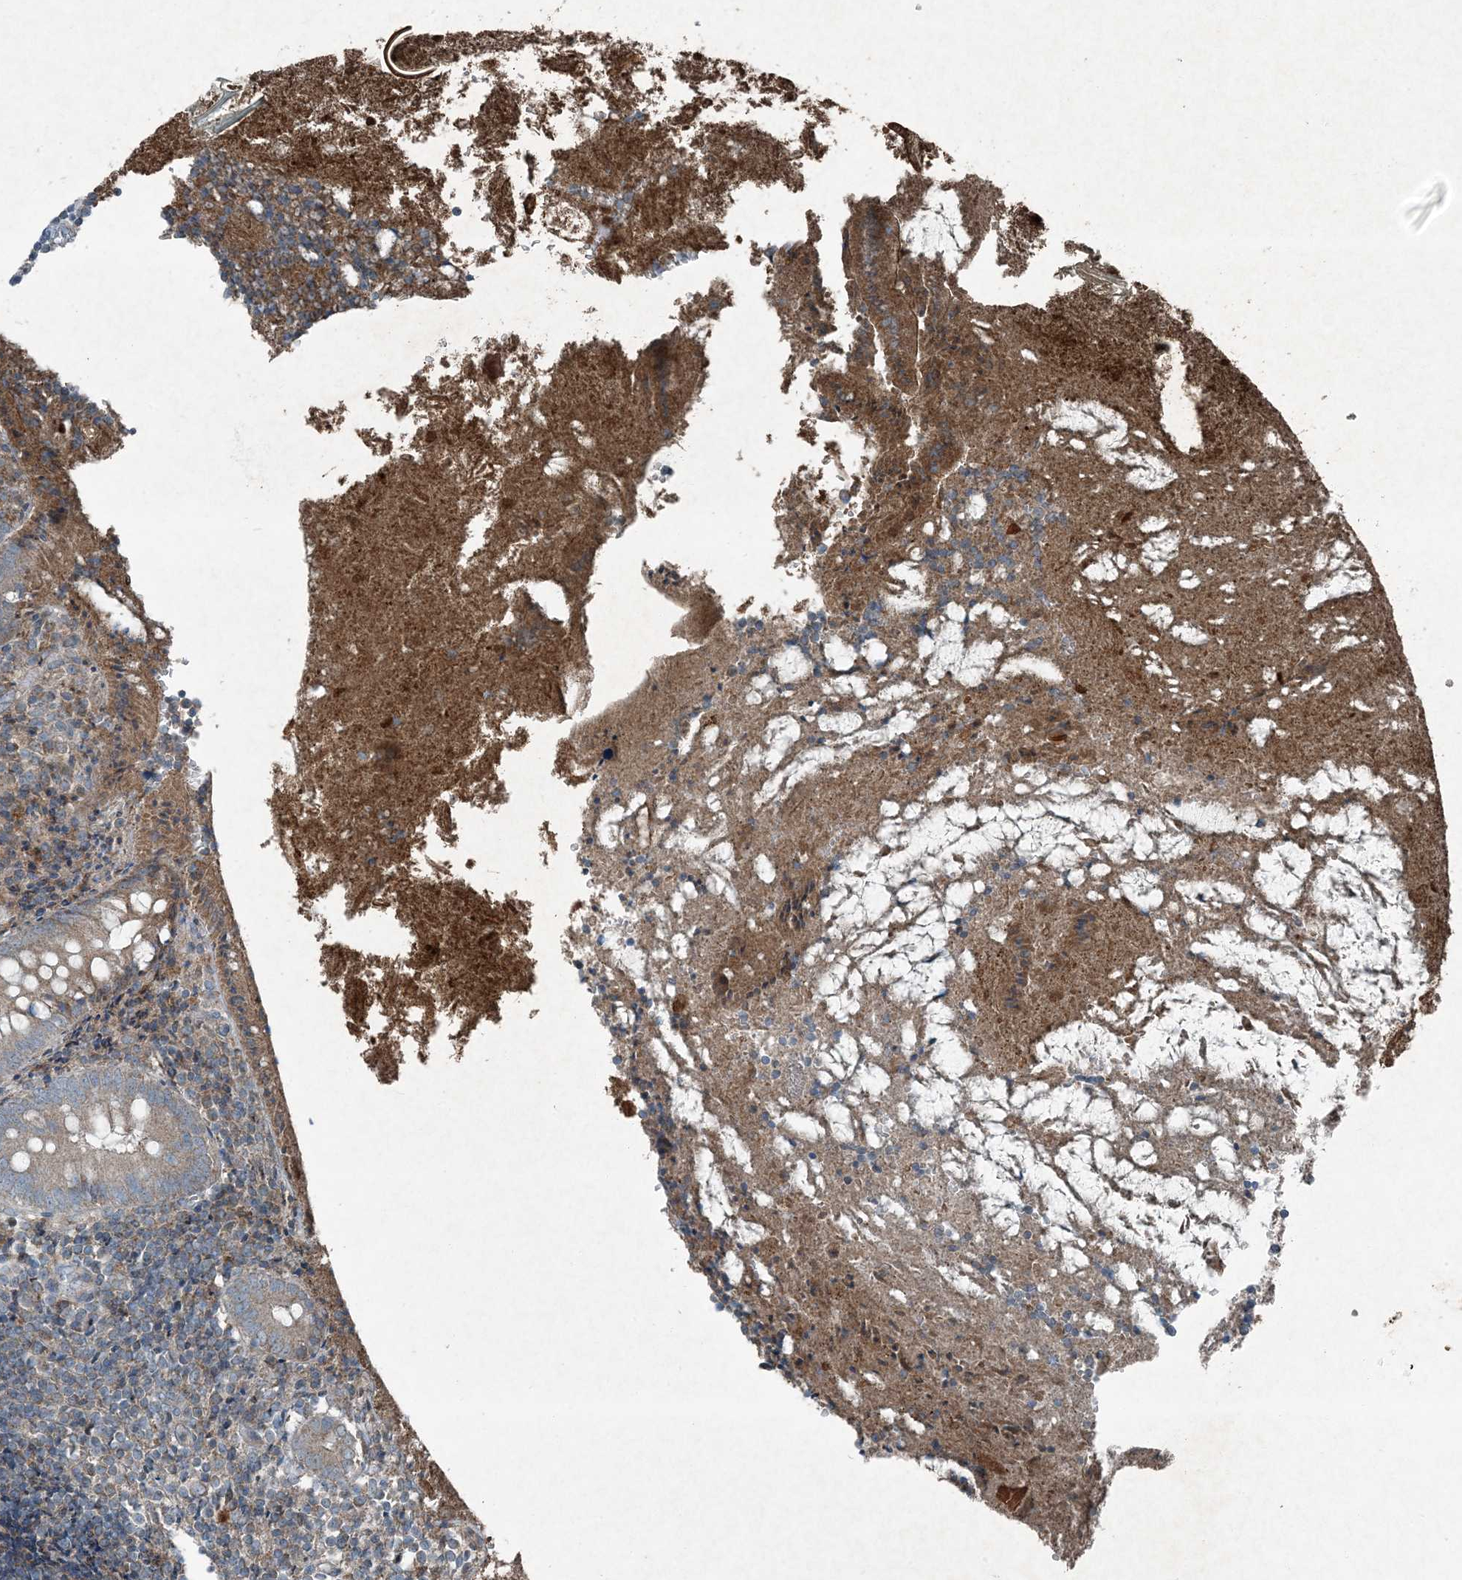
{"staining": {"intensity": "moderate", "quantity": "25%-75%", "location": "cytoplasmic/membranous"}, "tissue": "appendix", "cell_type": "Glandular cells", "image_type": "normal", "snomed": [{"axis": "morphology", "description": "Normal tissue, NOS"}, {"axis": "topography", "description": "Appendix"}], "caption": "High-magnification brightfield microscopy of normal appendix stained with DAB (brown) and counterstained with hematoxylin (blue). glandular cells exhibit moderate cytoplasmic/membranous expression is appreciated in about25%-75% of cells.", "gene": "APOM", "patient": {"sex": "female", "age": 17}}